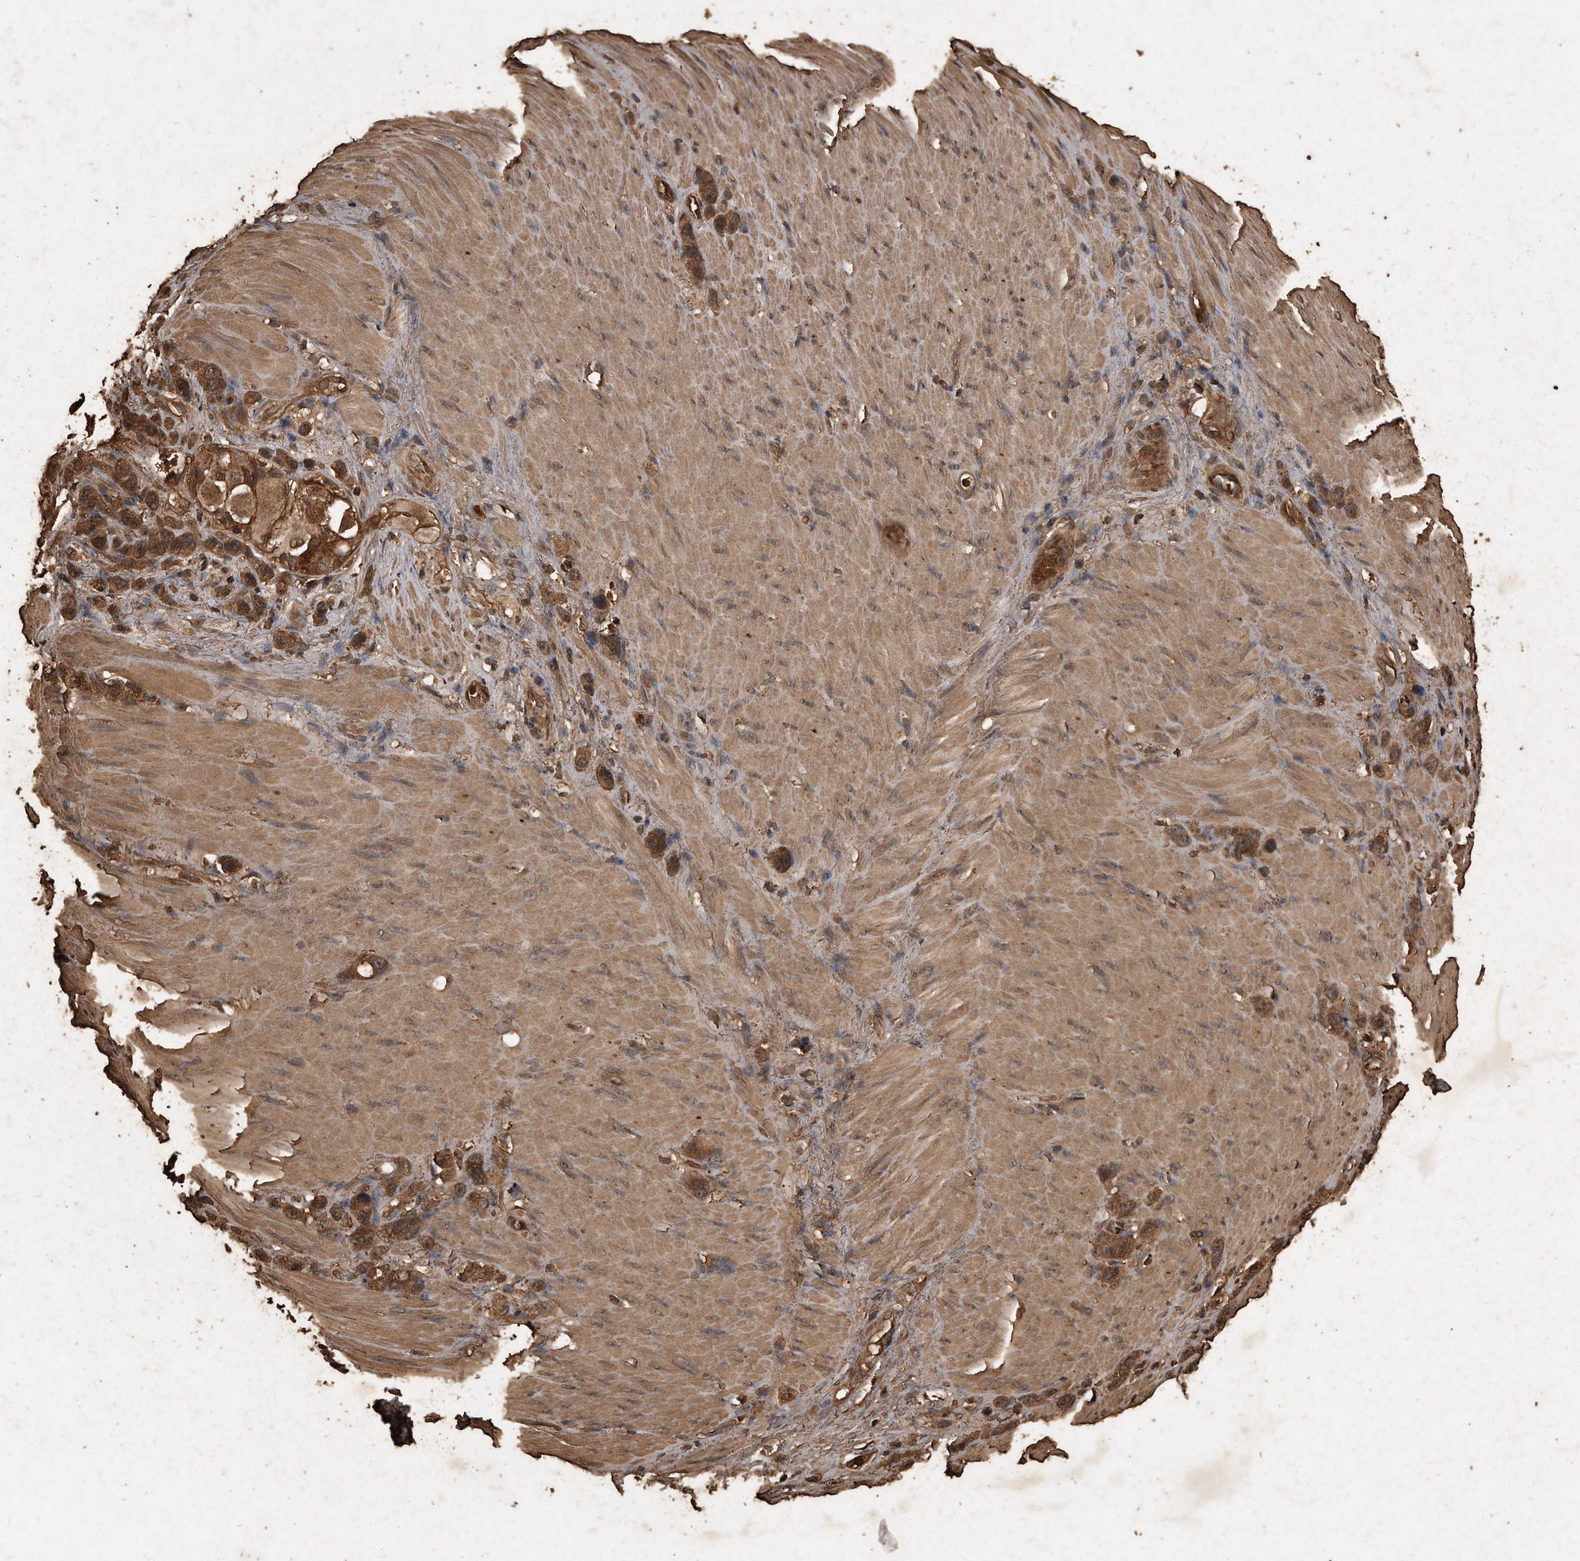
{"staining": {"intensity": "strong", "quantity": ">75%", "location": "cytoplasmic/membranous"}, "tissue": "stomach cancer", "cell_type": "Tumor cells", "image_type": "cancer", "snomed": [{"axis": "morphology", "description": "Normal tissue, NOS"}, {"axis": "morphology", "description": "Adenocarcinoma, NOS"}, {"axis": "morphology", "description": "Adenocarcinoma, High grade"}, {"axis": "topography", "description": "Stomach, upper"}, {"axis": "topography", "description": "Stomach"}], "caption": "DAB (3,3'-diaminobenzidine) immunohistochemical staining of stomach adenocarcinoma demonstrates strong cytoplasmic/membranous protein expression in approximately >75% of tumor cells.", "gene": "CFLAR", "patient": {"sex": "female", "age": 65}}